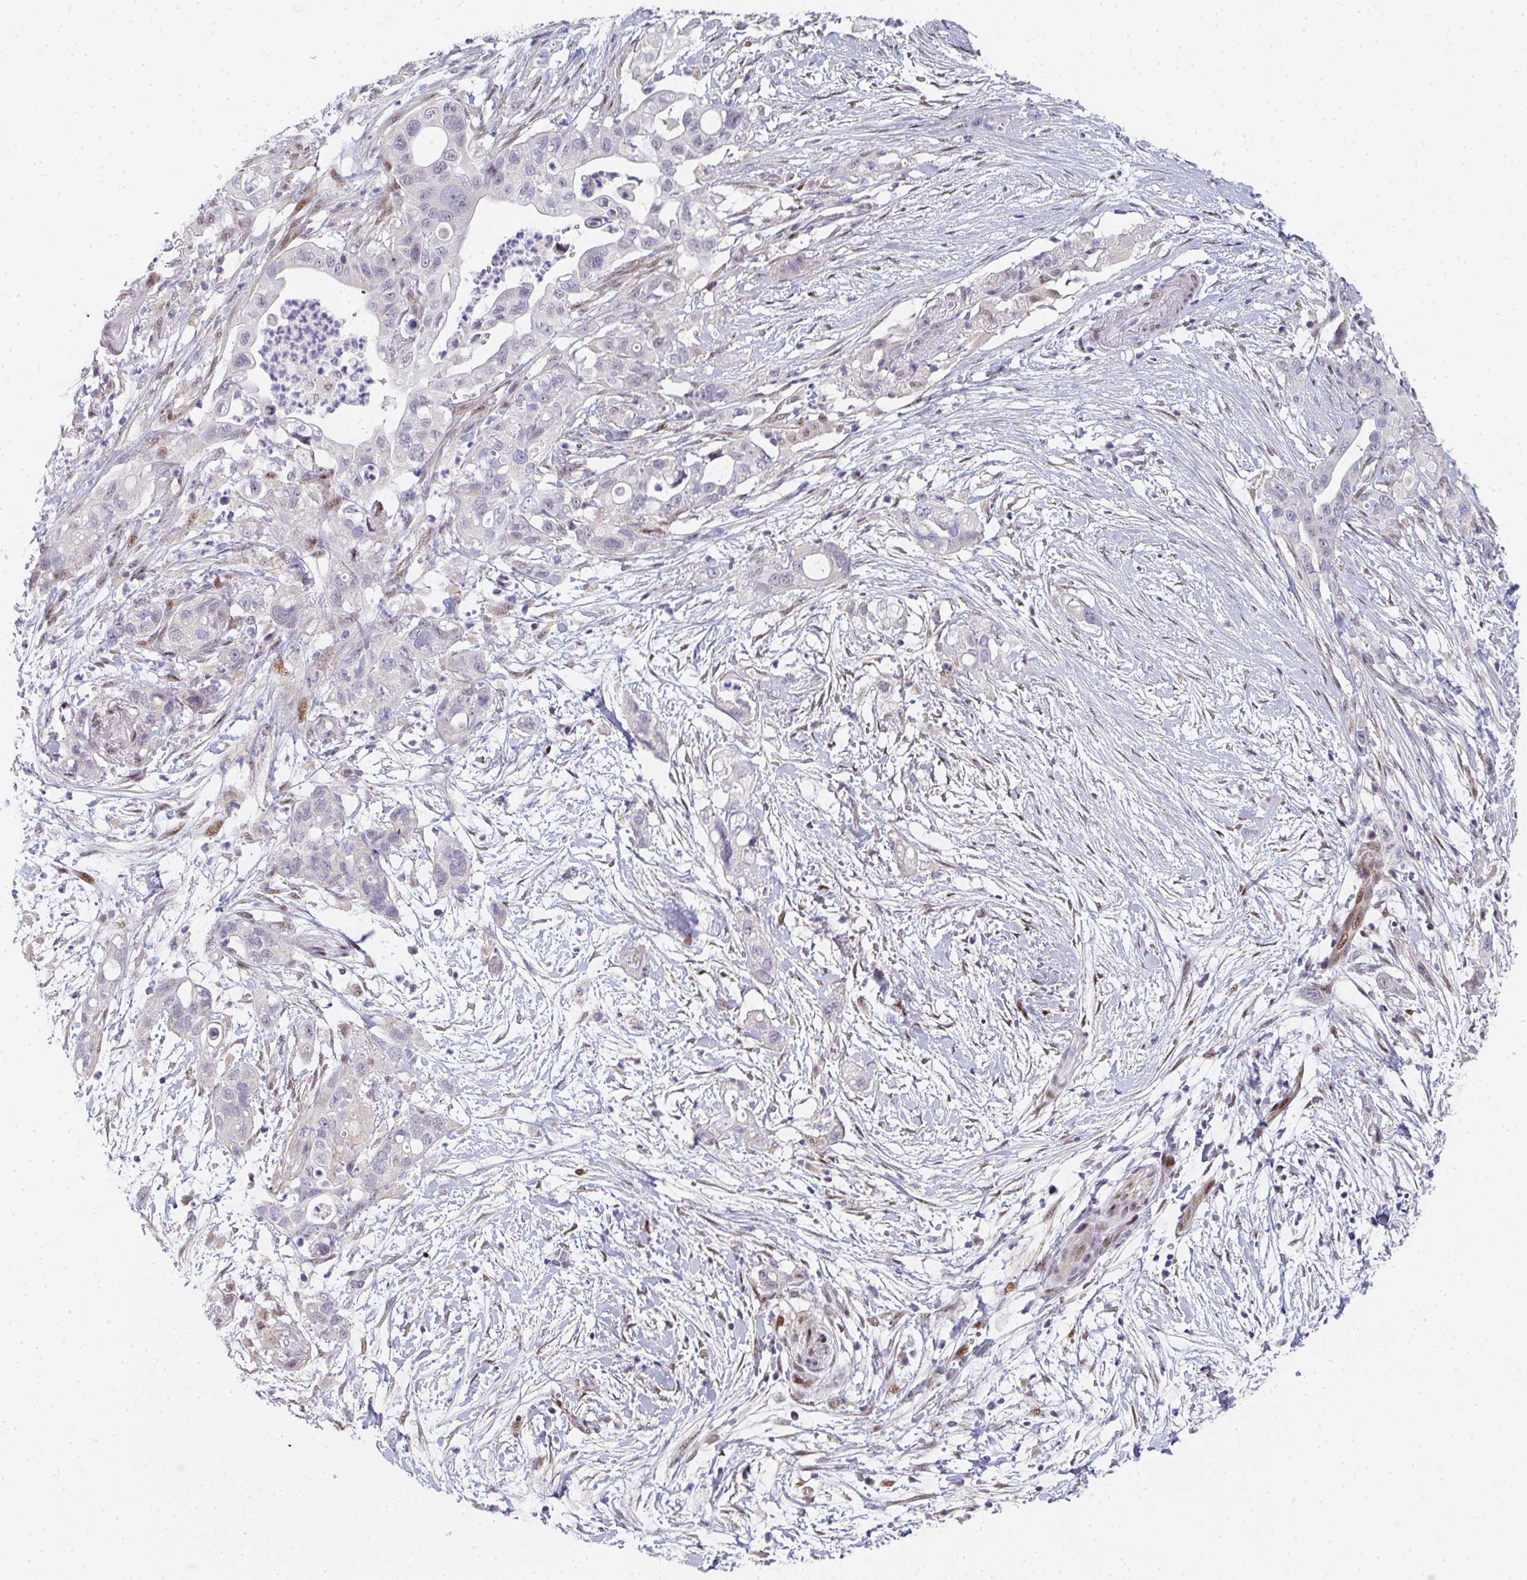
{"staining": {"intensity": "negative", "quantity": "none", "location": "none"}, "tissue": "pancreatic cancer", "cell_type": "Tumor cells", "image_type": "cancer", "snomed": [{"axis": "morphology", "description": "Adenocarcinoma, NOS"}, {"axis": "topography", "description": "Pancreas"}], "caption": "This is a micrograph of immunohistochemistry staining of pancreatic adenocarcinoma, which shows no staining in tumor cells.", "gene": "ZIC3", "patient": {"sex": "female", "age": 72}}